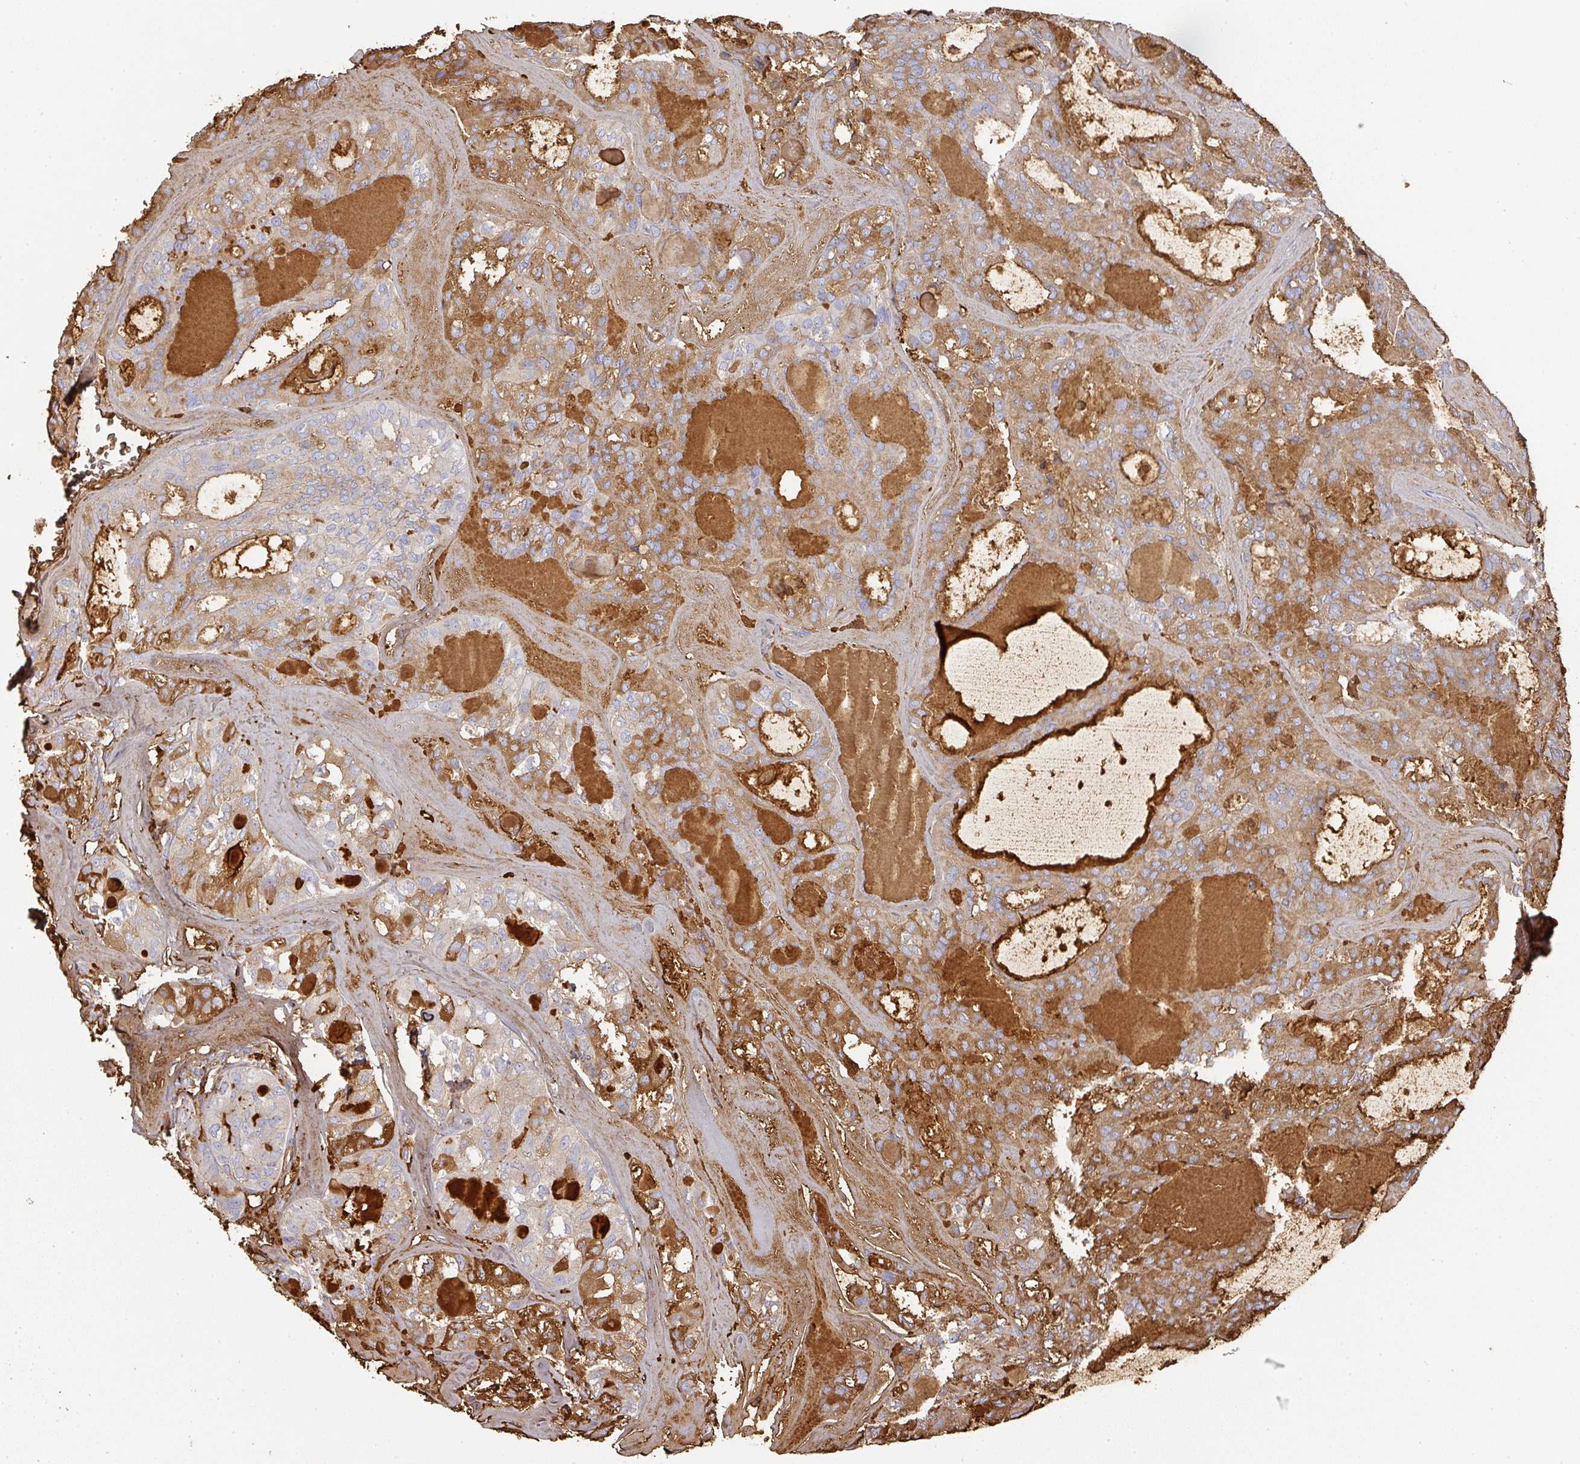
{"staining": {"intensity": "moderate", "quantity": "25%-75%", "location": "cytoplasmic/membranous"}, "tissue": "thyroid cancer", "cell_type": "Tumor cells", "image_type": "cancer", "snomed": [{"axis": "morphology", "description": "Follicular adenoma carcinoma, NOS"}, {"axis": "topography", "description": "Thyroid gland"}], "caption": "This is an image of immunohistochemistry (IHC) staining of thyroid cancer, which shows moderate expression in the cytoplasmic/membranous of tumor cells.", "gene": "ALB", "patient": {"sex": "male", "age": 75}}